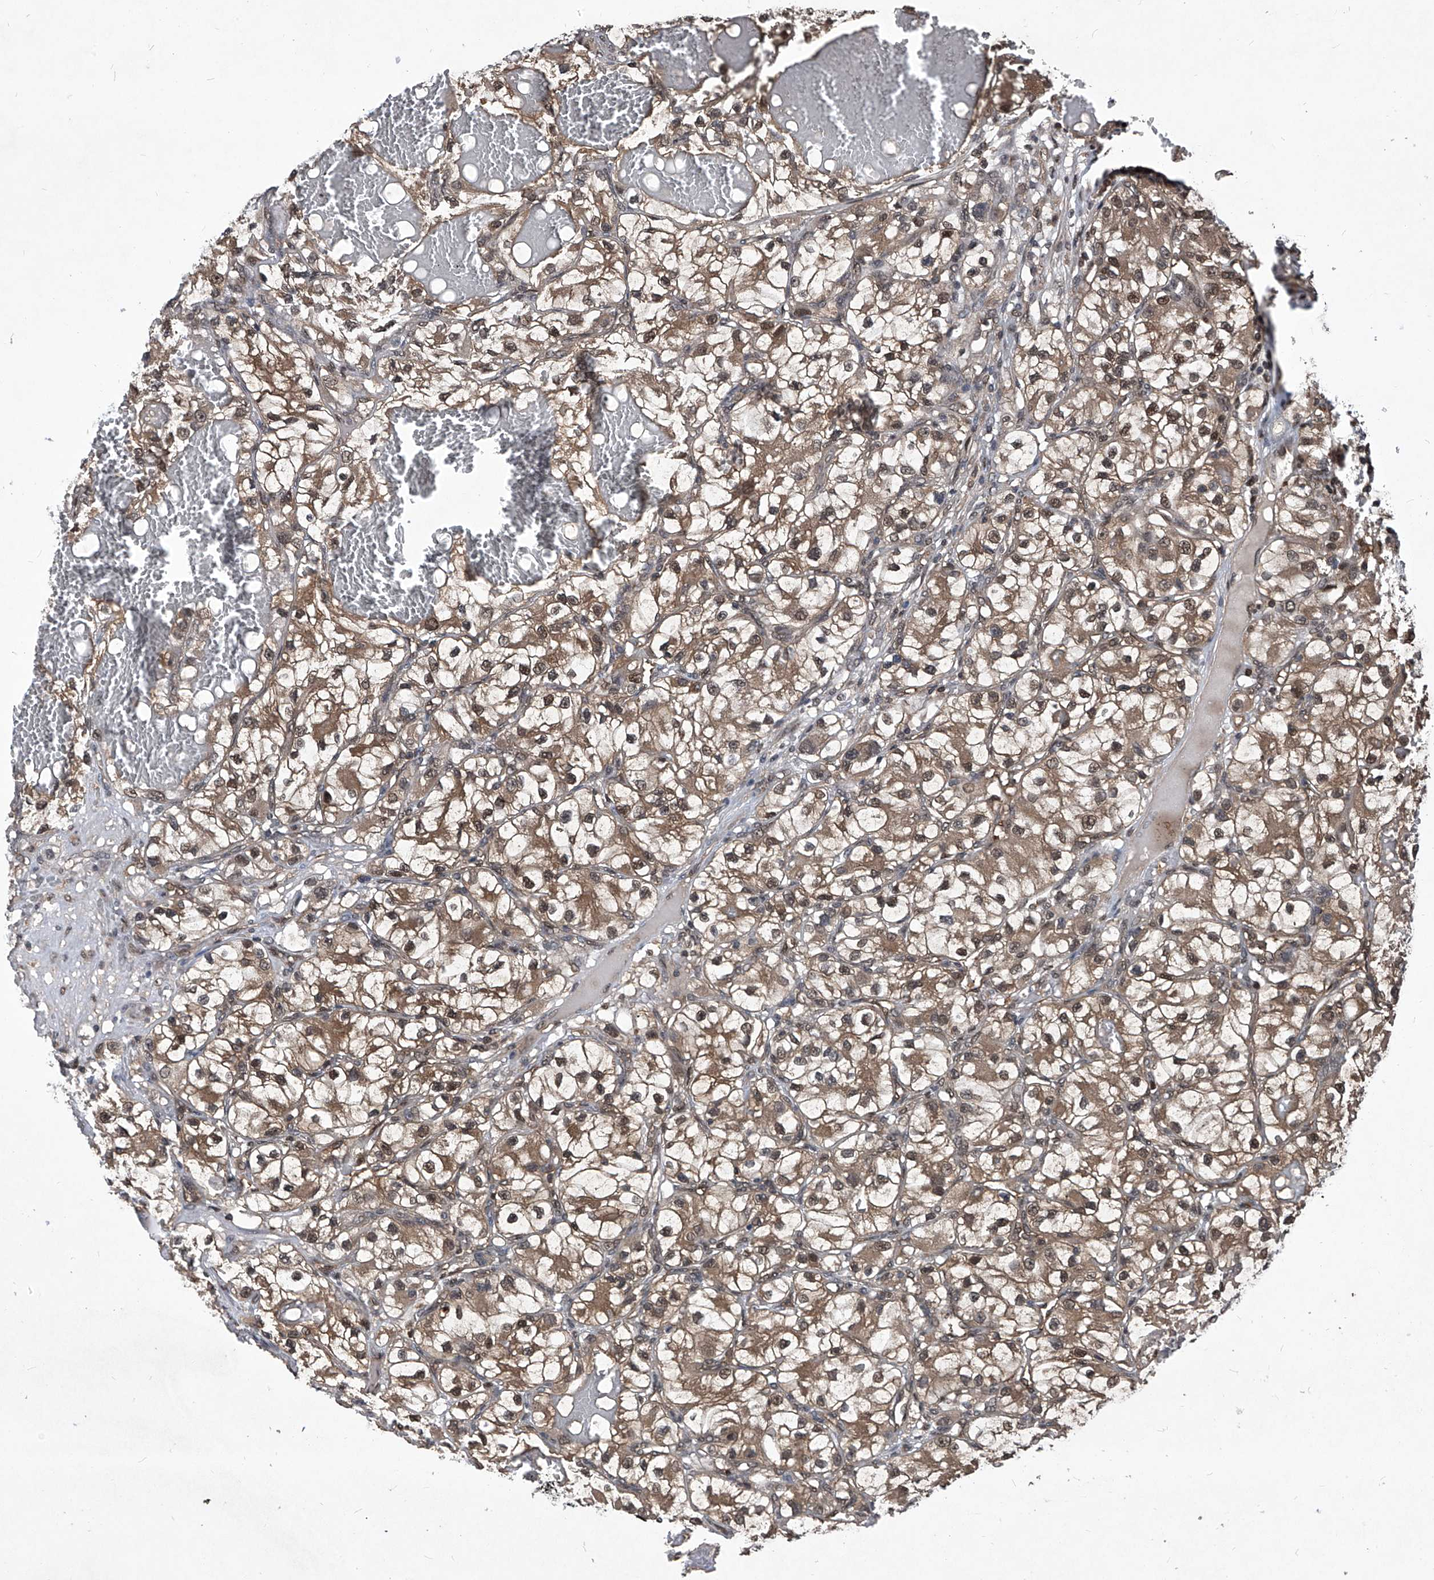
{"staining": {"intensity": "moderate", "quantity": ">75%", "location": "cytoplasmic/membranous"}, "tissue": "renal cancer", "cell_type": "Tumor cells", "image_type": "cancer", "snomed": [{"axis": "morphology", "description": "Adenocarcinoma, NOS"}, {"axis": "topography", "description": "Kidney"}], "caption": "This image displays immunohistochemistry staining of renal adenocarcinoma, with medium moderate cytoplasmic/membranous staining in about >75% of tumor cells.", "gene": "PSMB1", "patient": {"sex": "female", "age": 57}}